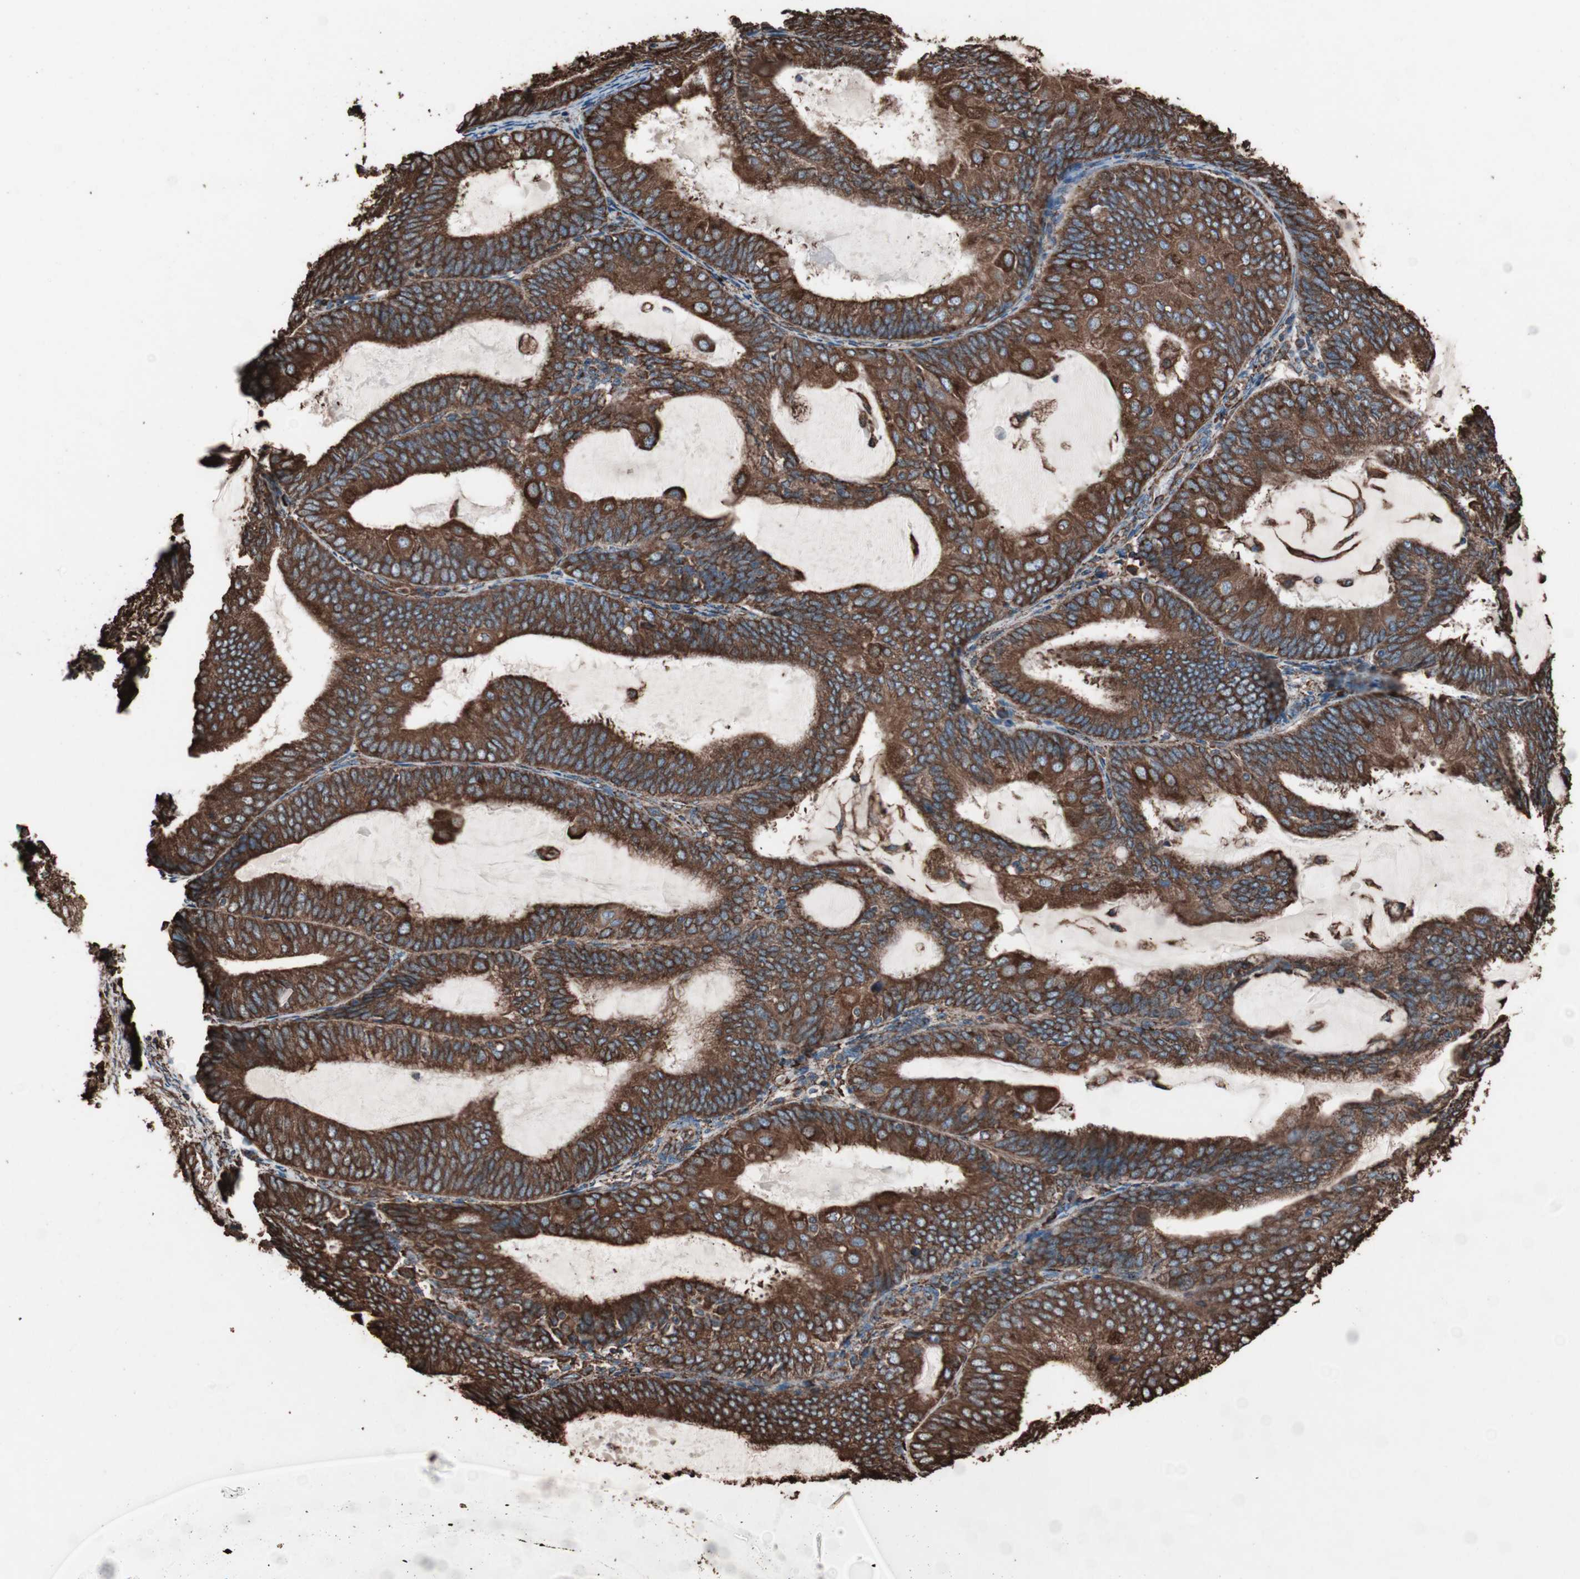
{"staining": {"intensity": "strong", "quantity": ">75%", "location": "cytoplasmic/membranous"}, "tissue": "endometrial cancer", "cell_type": "Tumor cells", "image_type": "cancer", "snomed": [{"axis": "morphology", "description": "Adenocarcinoma, NOS"}, {"axis": "topography", "description": "Endometrium"}], "caption": "A high amount of strong cytoplasmic/membranous positivity is seen in approximately >75% of tumor cells in endometrial cancer tissue.", "gene": "HSP90B1", "patient": {"sex": "female", "age": 81}}